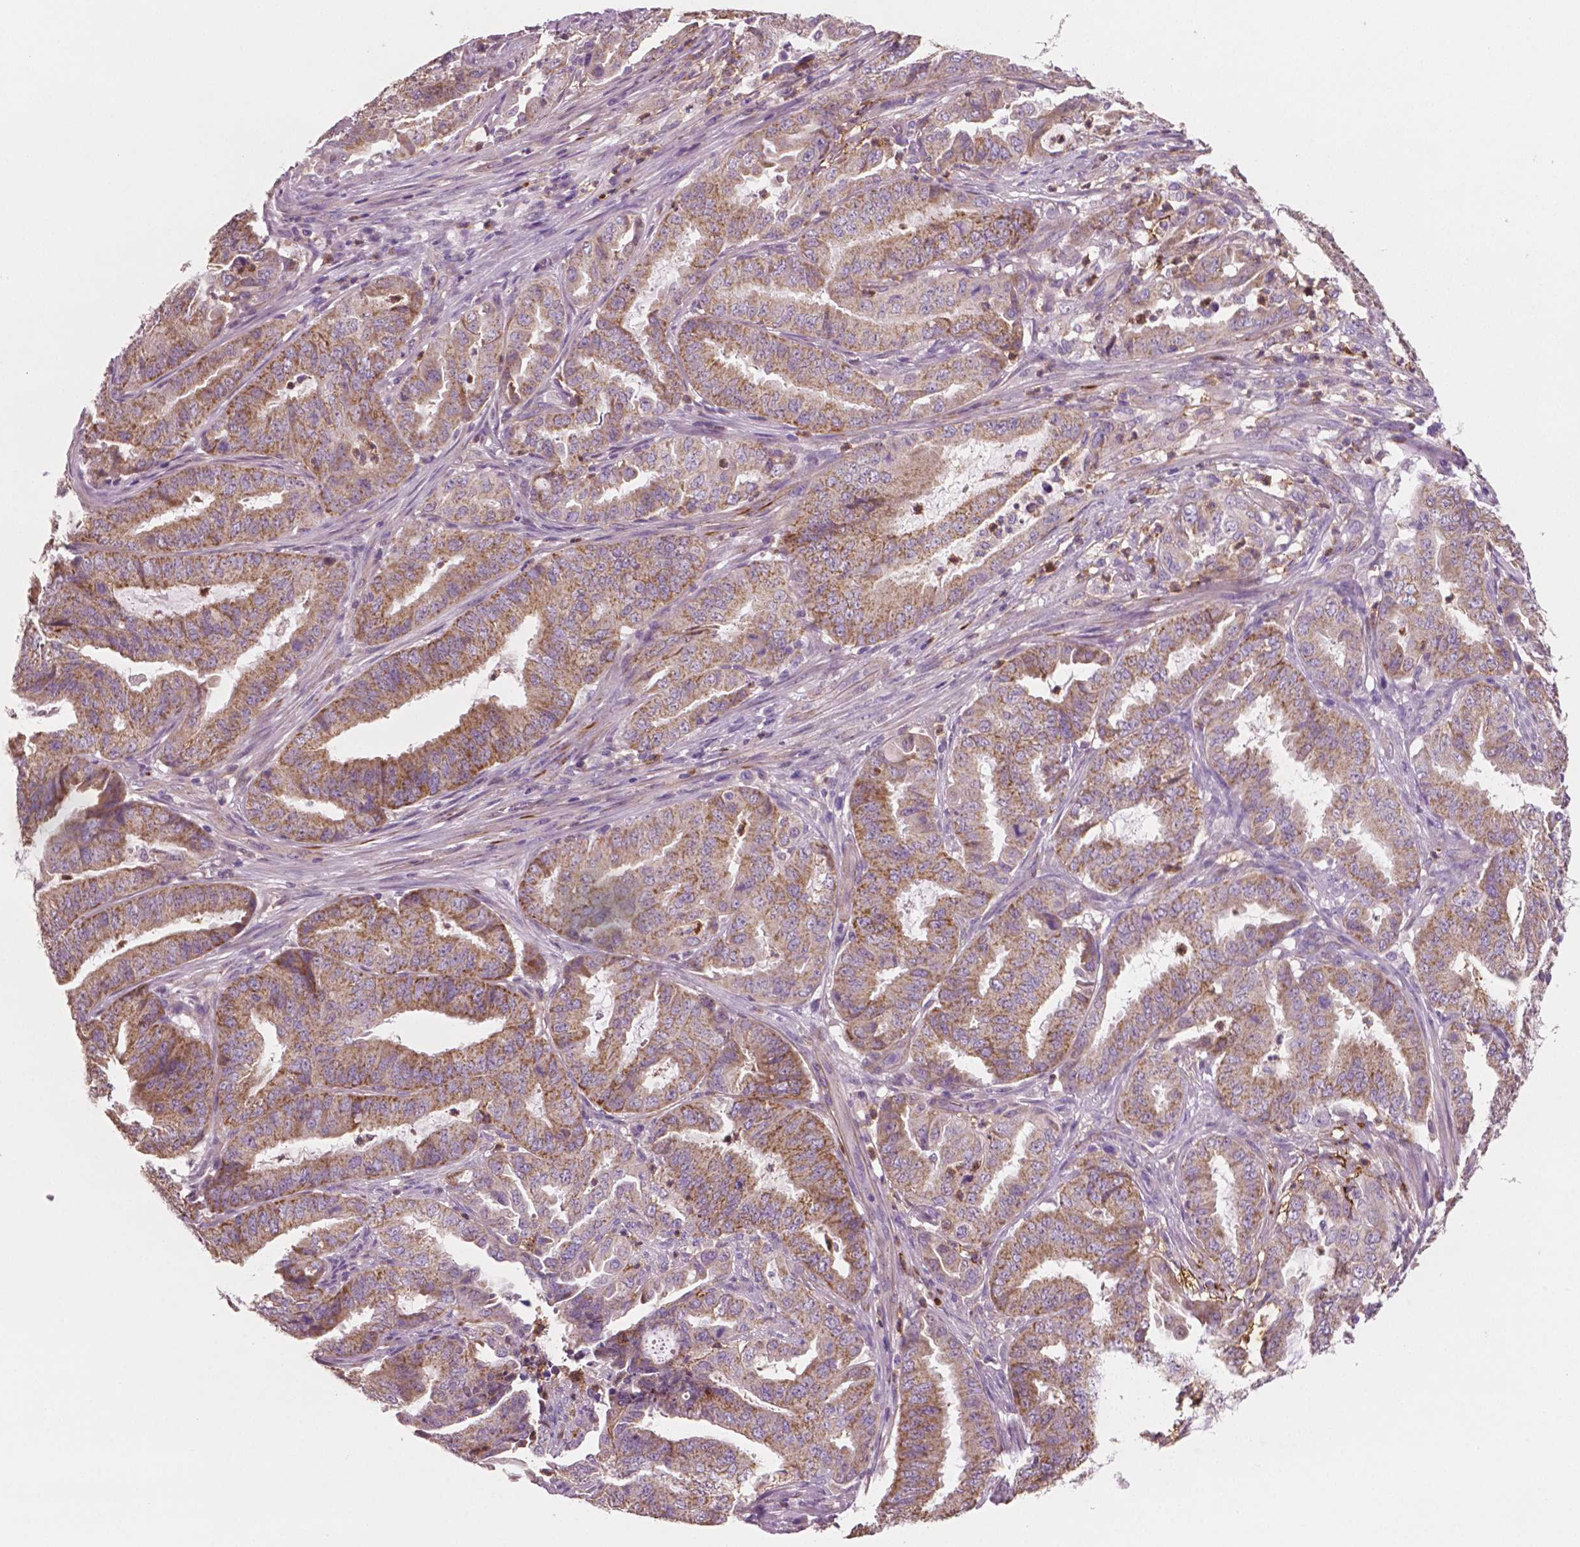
{"staining": {"intensity": "moderate", "quantity": ">75%", "location": "cytoplasmic/membranous"}, "tissue": "endometrial cancer", "cell_type": "Tumor cells", "image_type": "cancer", "snomed": [{"axis": "morphology", "description": "Adenocarcinoma, NOS"}, {"axis": "topography", "description": "Endometrium"}], "caption": "Immunohistochemical staining of adenocarcinoma (endometrial) shows medium levels of moderate cytoplasmic/membranous protein expression in approximately >75% of tumor cells.", "gene": "PTX3", "patient": {"sex": "female", "age": 51}}